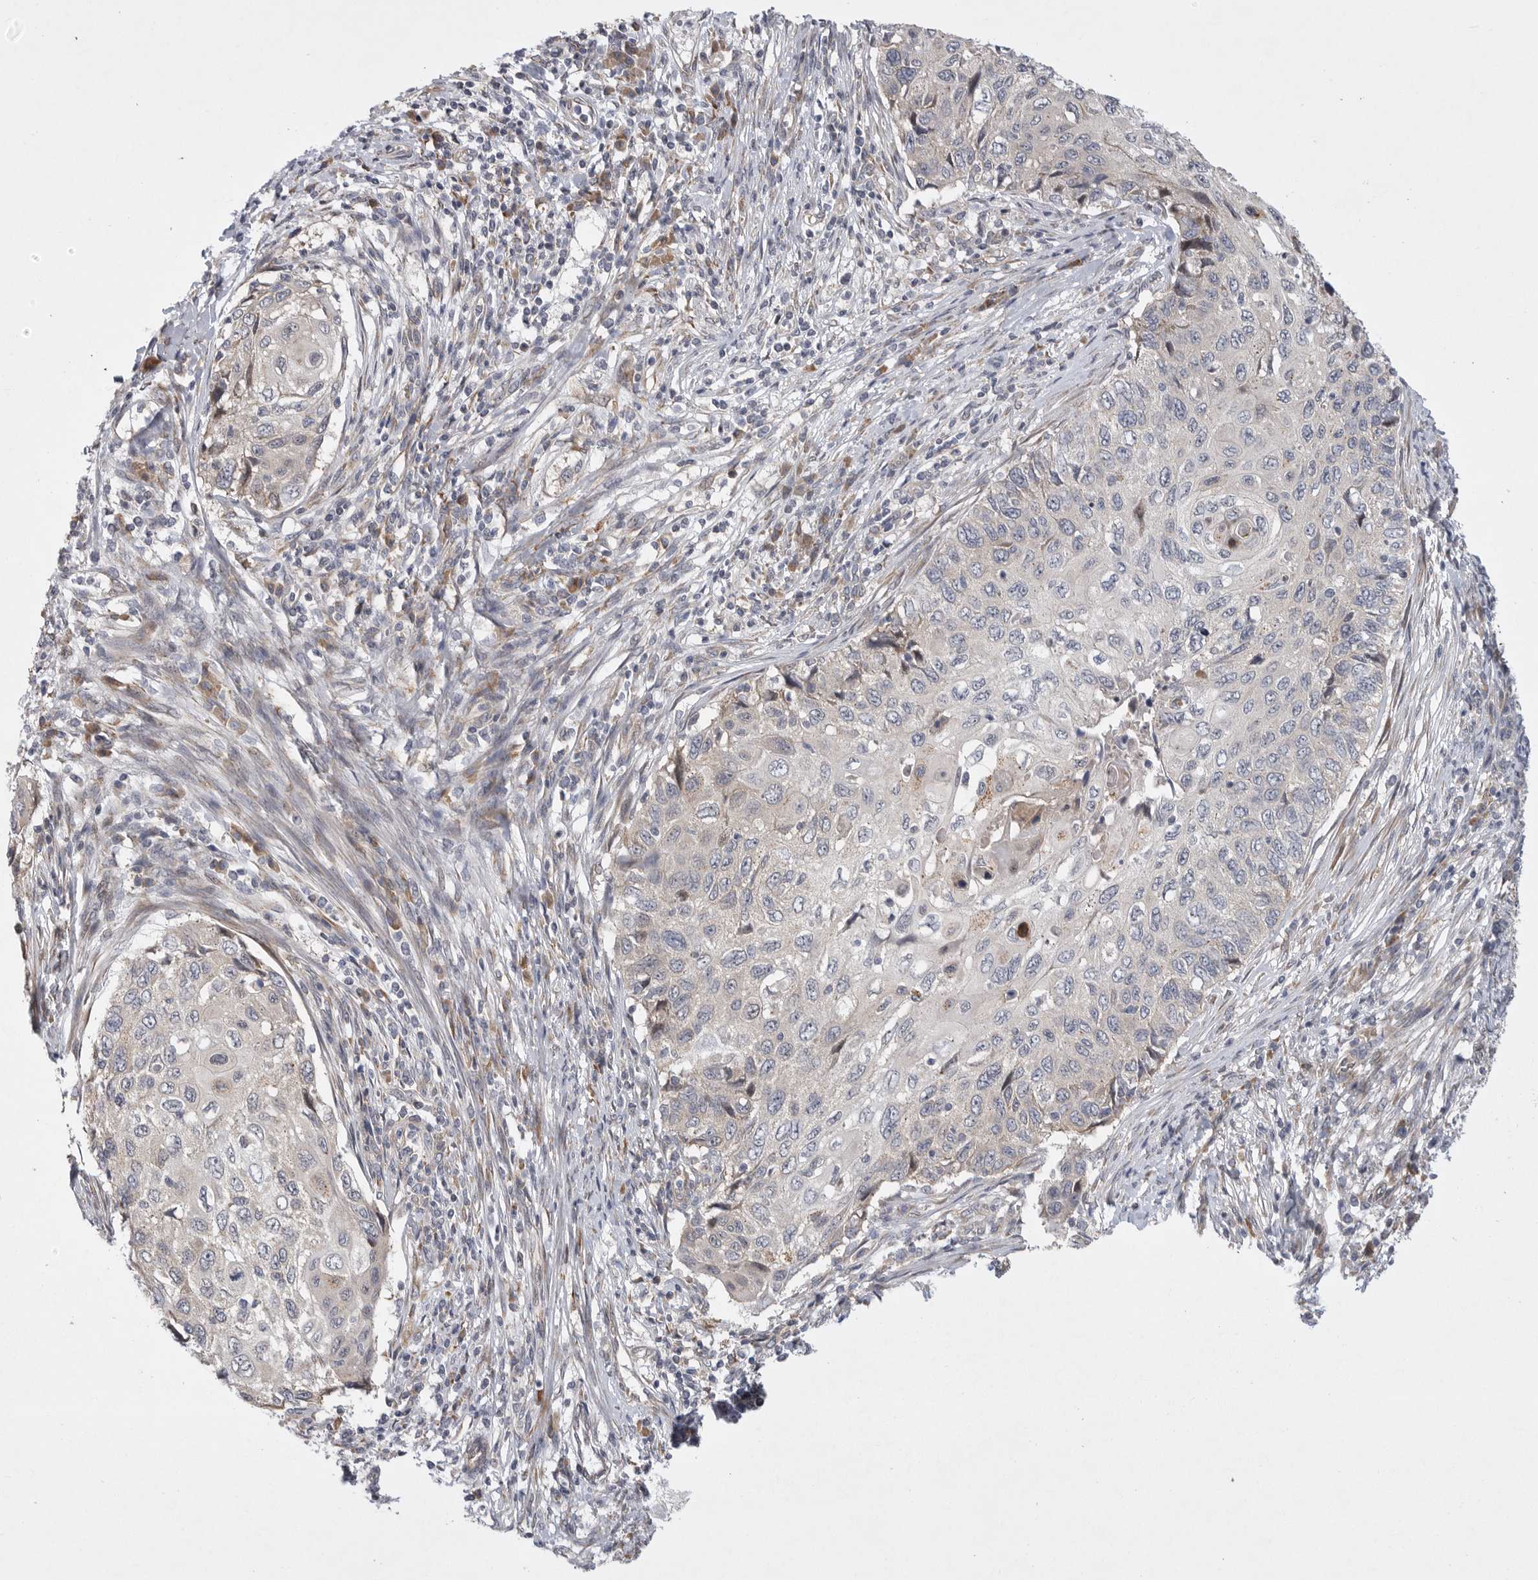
{"staining": {"intensity": "negative", "quantity": "none", "location": "none"}, "tissue": "cervical cancer", "cell_type": "Tumor cells", "image_type": "cancer", "snomed": [{"axis": "morphology", "description": "Squamous cell carcinoma, NOS"}, {"axis": "topography", "description": "Cervix"}], "caption": "High power microscopy micrograph of an immunohistochemistry image of cervical cancer (squamous cell carcinoma), revealing no significant staining in tumor cells.", "gene": "FBXO43", "patient": {"sex": "female", "age": 70}}